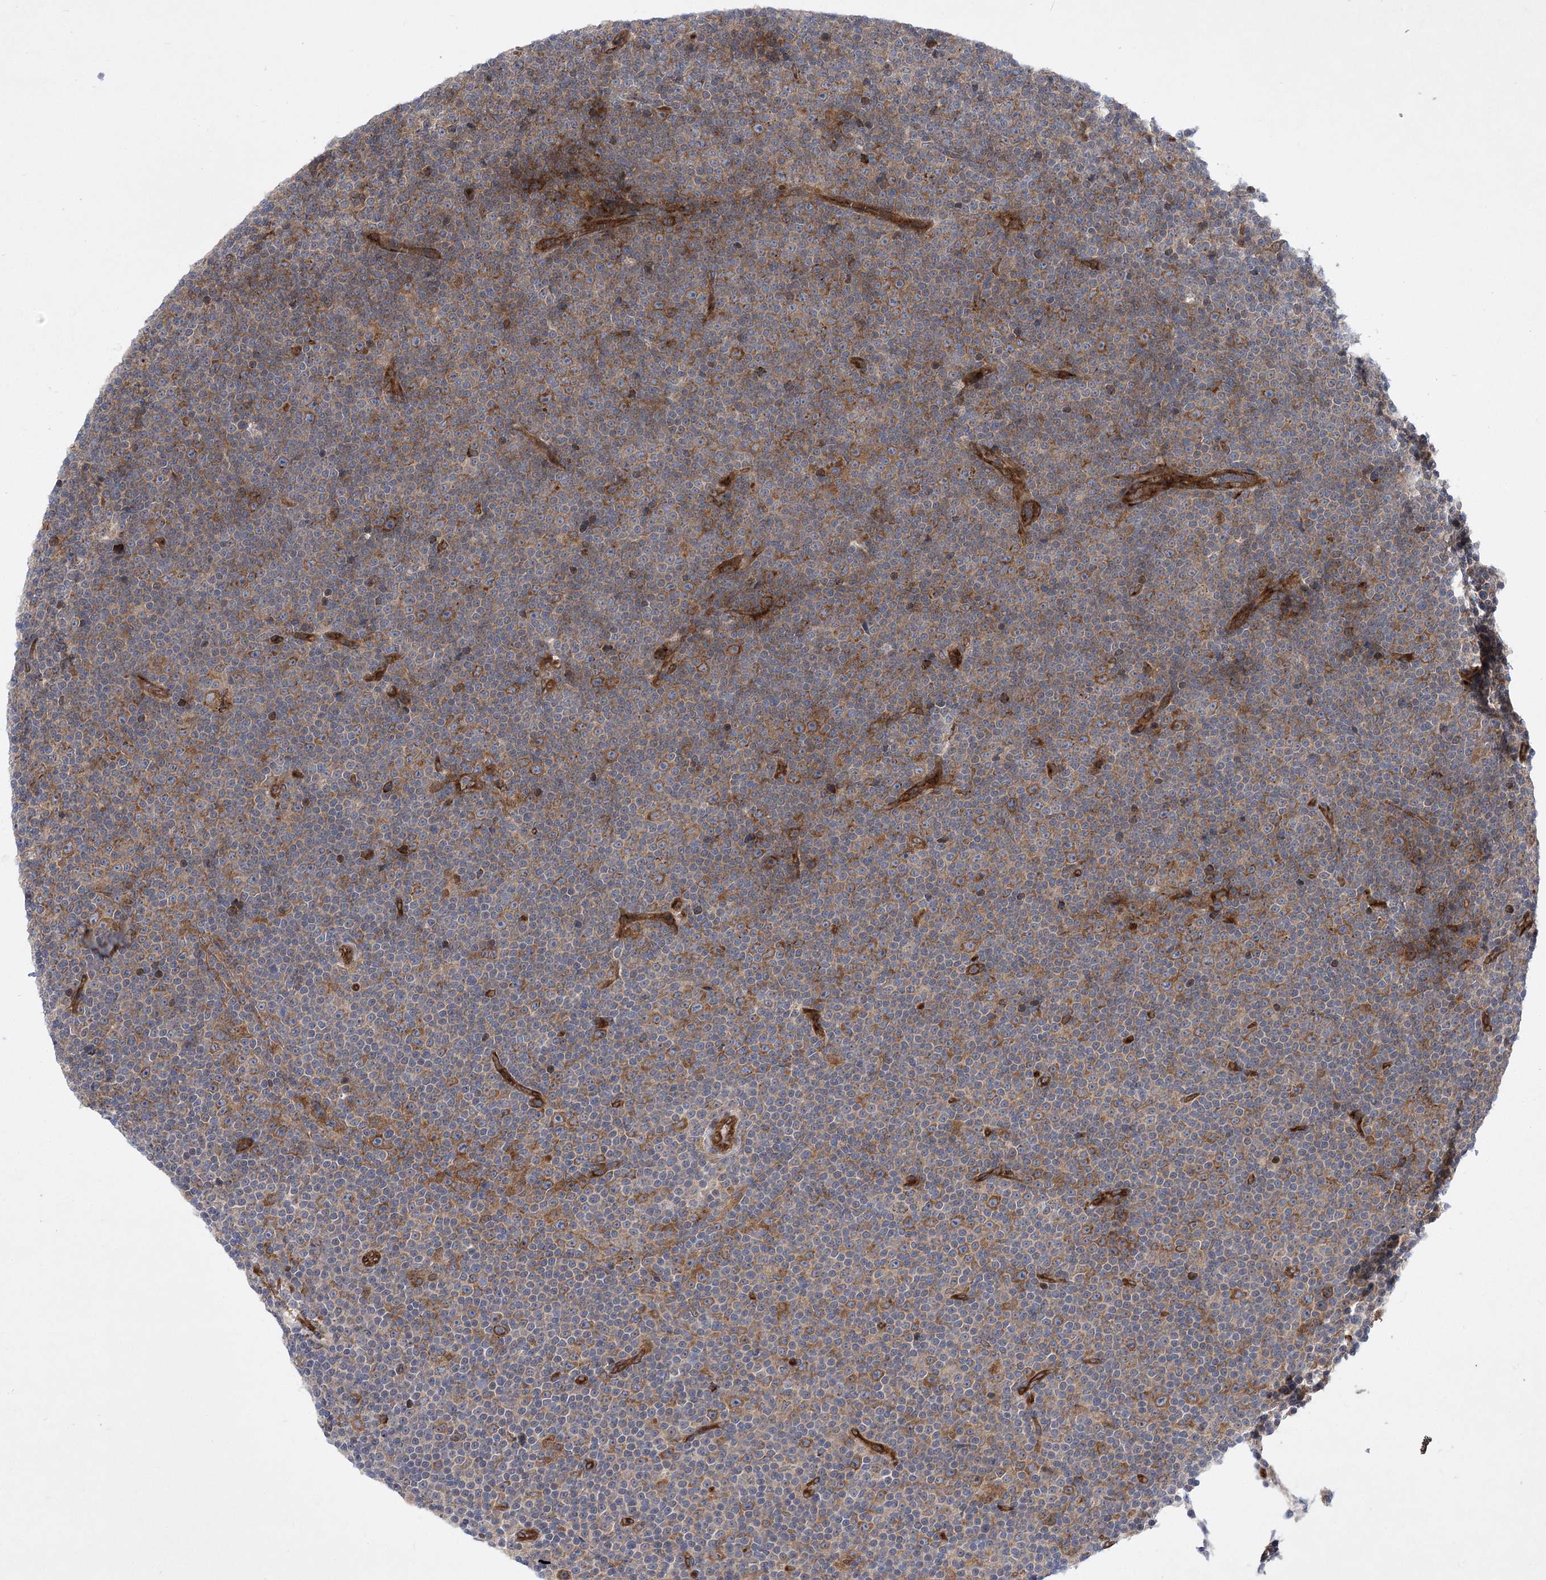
{"staining": {"intensity": "moderate", "quantity": "25%-75%", "location": "cytoplasmic/membranous"}, "tissue": "lymphoma", "cell_type": "Tumor cells", "image_type": "cancer", "snomed": [{"axis": "morphology", "description": "Malignant lymphoma, non-Hodgkin's type, Low grade"}, {"axis": "topography", "description": "Lymph node"}], "caption": "High-power microscopy captured an IHC photomicrograph of lymphoma, revealing moderate cytoplasmic/membranous positivity in approximately 25%-75% of tumor cells.", "gene": "ARHGAP31", "patient": {"sex": "female", "age": 67}}